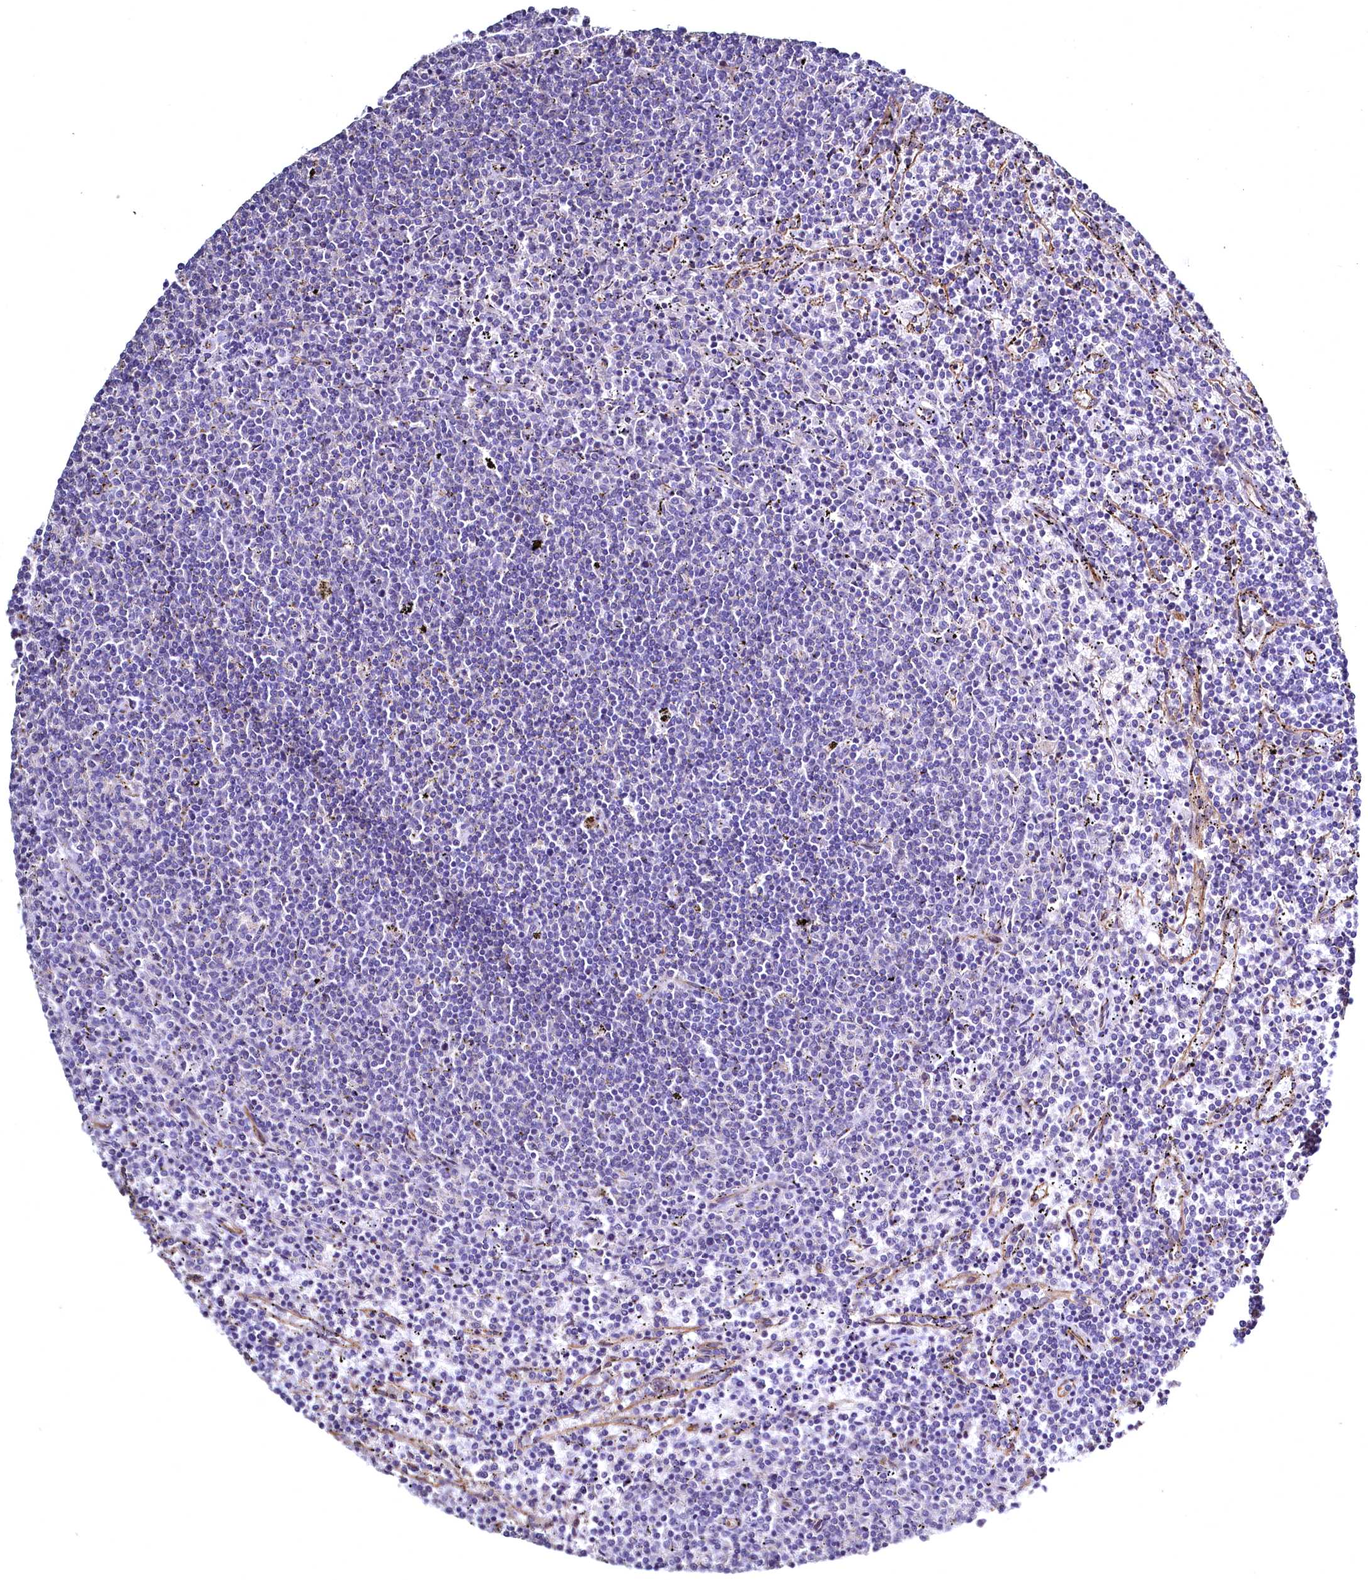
{"staining": {"intensity": "negative", "quantity": "none", "location": "none"}, "tissue": "lymphoma", "cell_type": "Tumor cells", "image_type": "cancer", "snomed": [{"axis": "morphology", "description": "Malignant lymphoma, non-Hodgkin's type, Low grade"}, {"axis": "topography", "description": "Spleen"}], "caption": "The micrograph shows no staining of tumor cells in malignant lymphoma, non-Hodgkin's type (low-grade).", "gene": "TBCEL", "patient": {"sex": "female", "age": 50}}